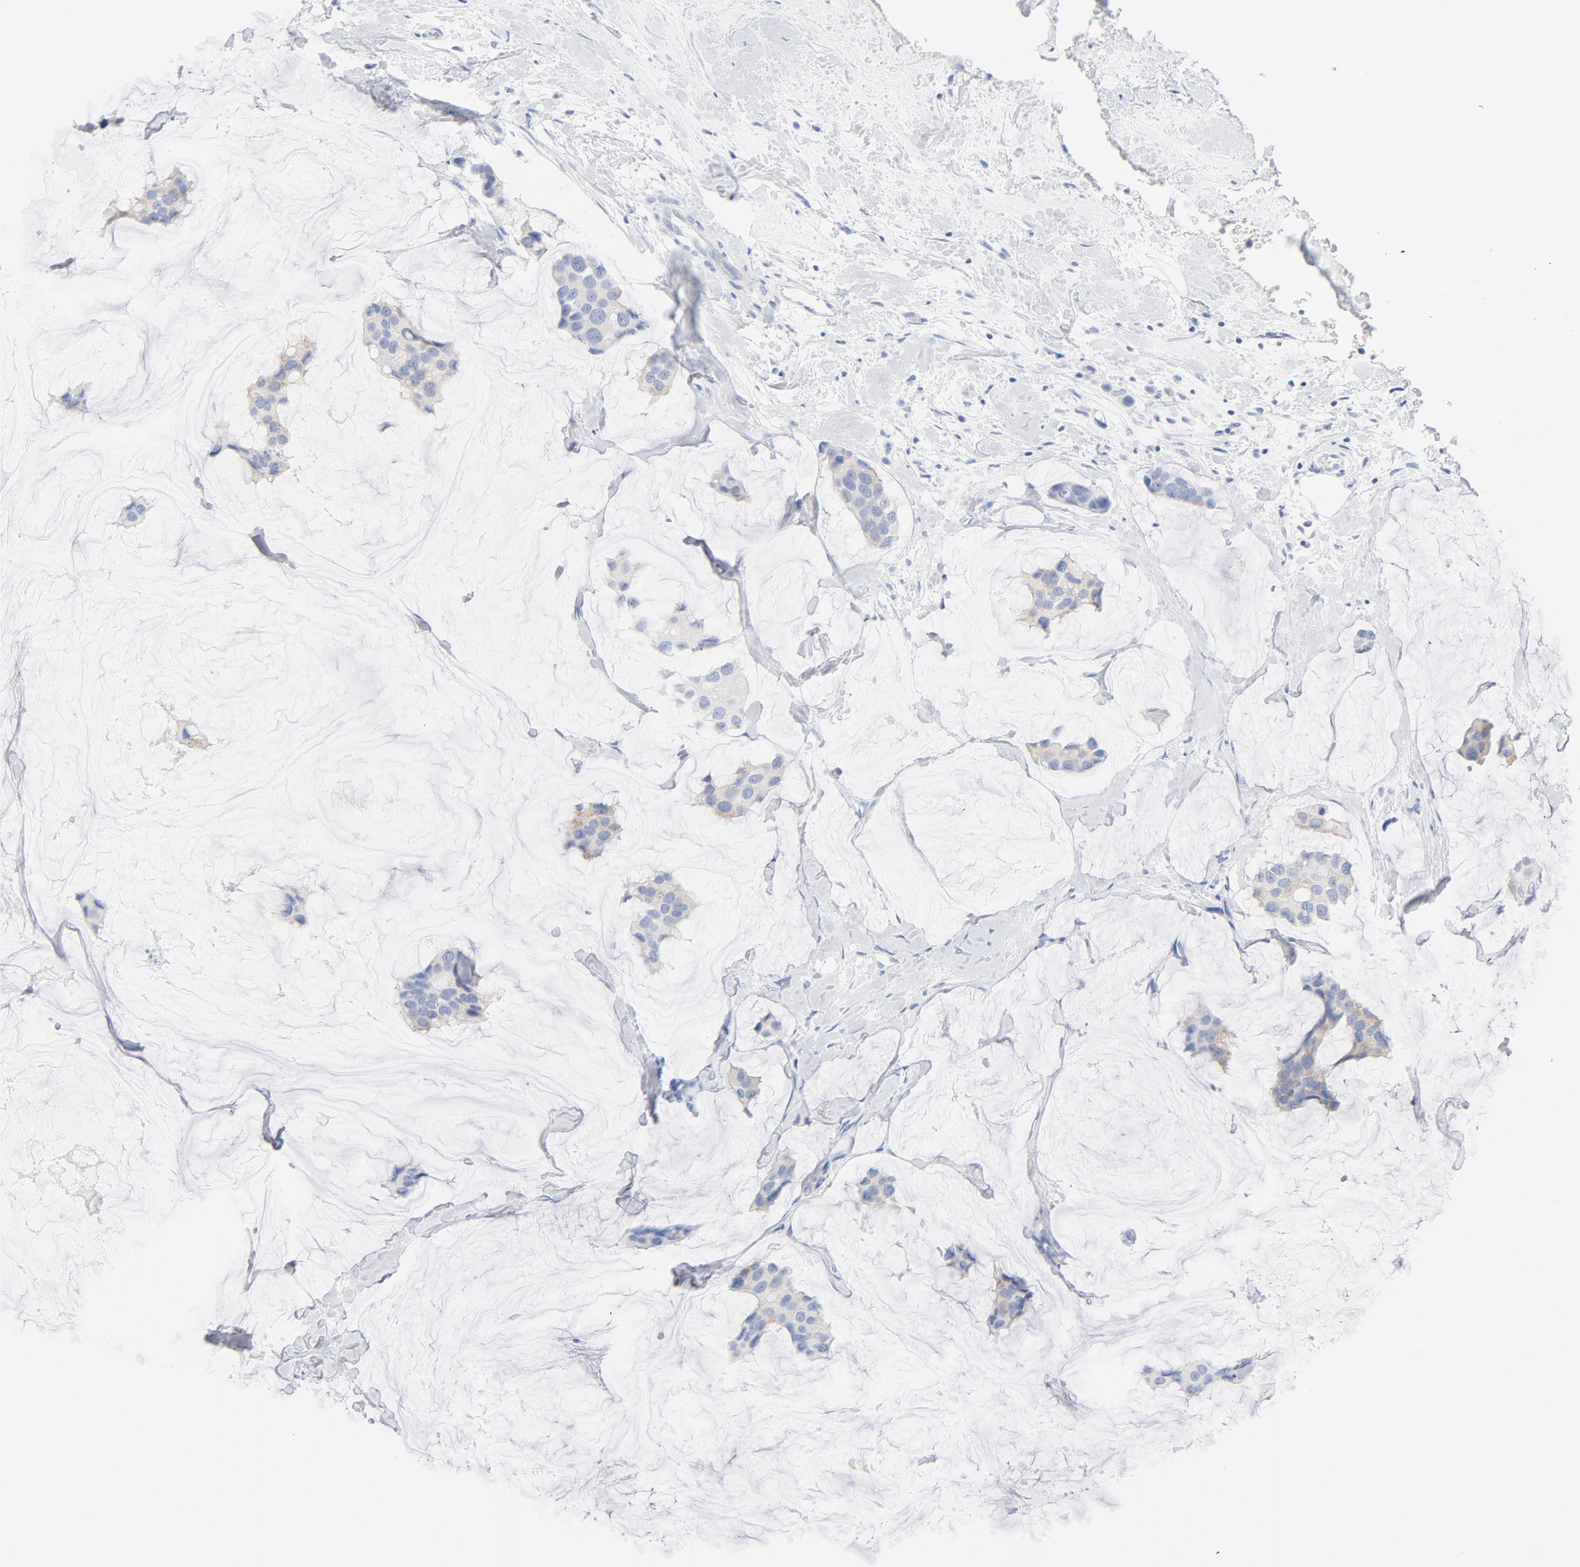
{"staining": {"intensity": "weak", "quantity": "<25%", "location": "cytoplasmic/membranous"}, "tissue": "breast cancer", "cell_type": "Tumor cells", "image_type": "cancer", "snomed": [{"axis": "morphology", "description": "Normal tissue, NOS"}, {"axis": "morphology", "description": "Duct carcinoma"}, {"axis": "topography", "description": "Breast"}], "caption": "This is an IHC histopathology image of human intraductal carcinoma (breast). There is no positivity in tumor cells.", "gene": "FGFR3", "patient": {"sex": "female", "age": 50}}